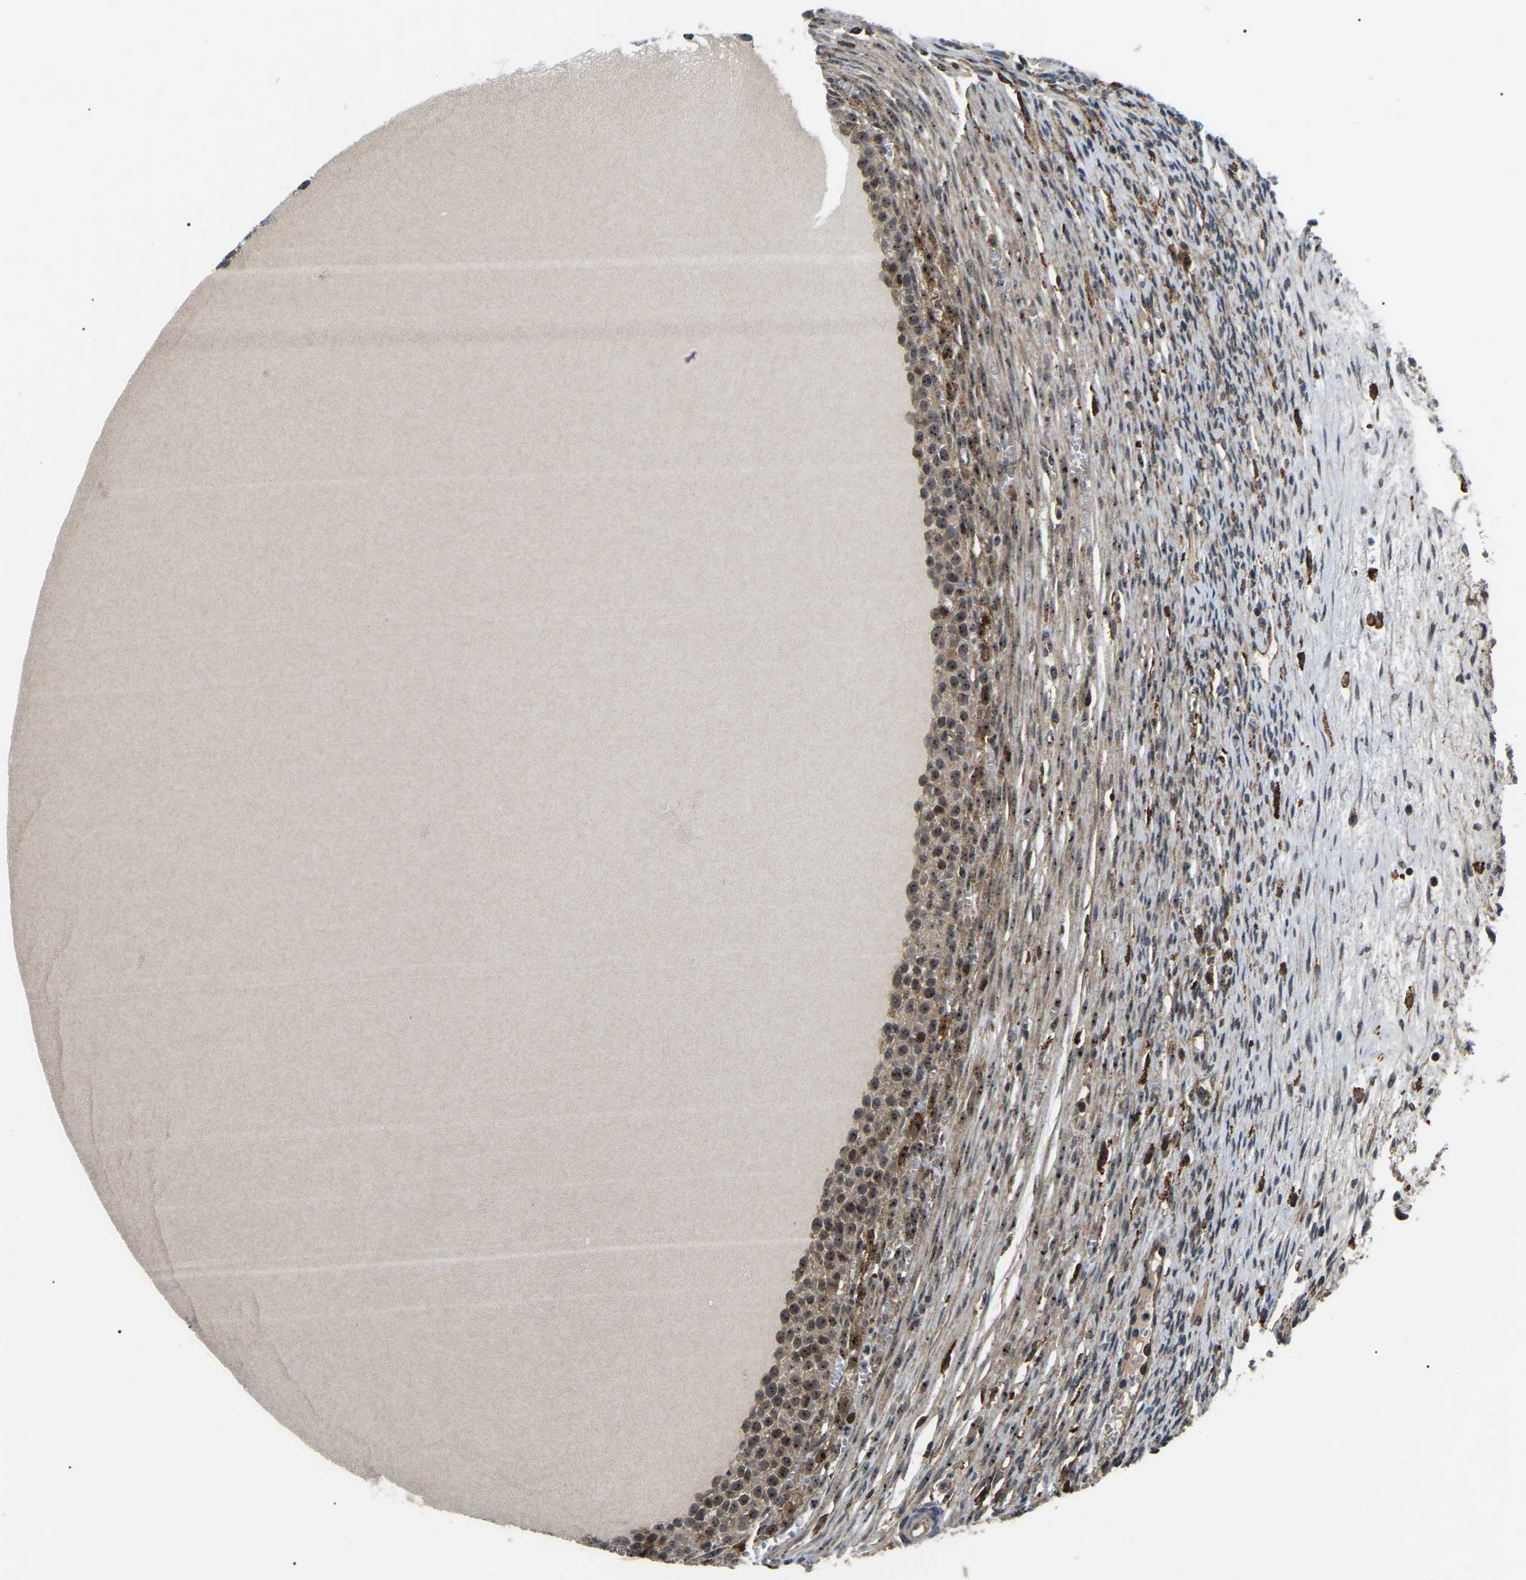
{"staining": {"intensity": "moderate", "quantity": ">75%", "location": "cytoplasmic/membranous"}, "tissue": "ovary", "cell_type": "Ovarian stroma cells", "image_type": "normal", "snomed": [{"axis": "morphology", "description": "Normal tissue, NOS"}, {"axis": "topography", "description": "Ovary"}], "caption": "Immunohistochemical staining of unremarkable ovary demonstrates medium levels of moderate cytoplasmic/membranous positivity in about >75% of ovarian stroma cells.", "gene": "RRP1B", "patient": {"sex": "female", "age": 33}}